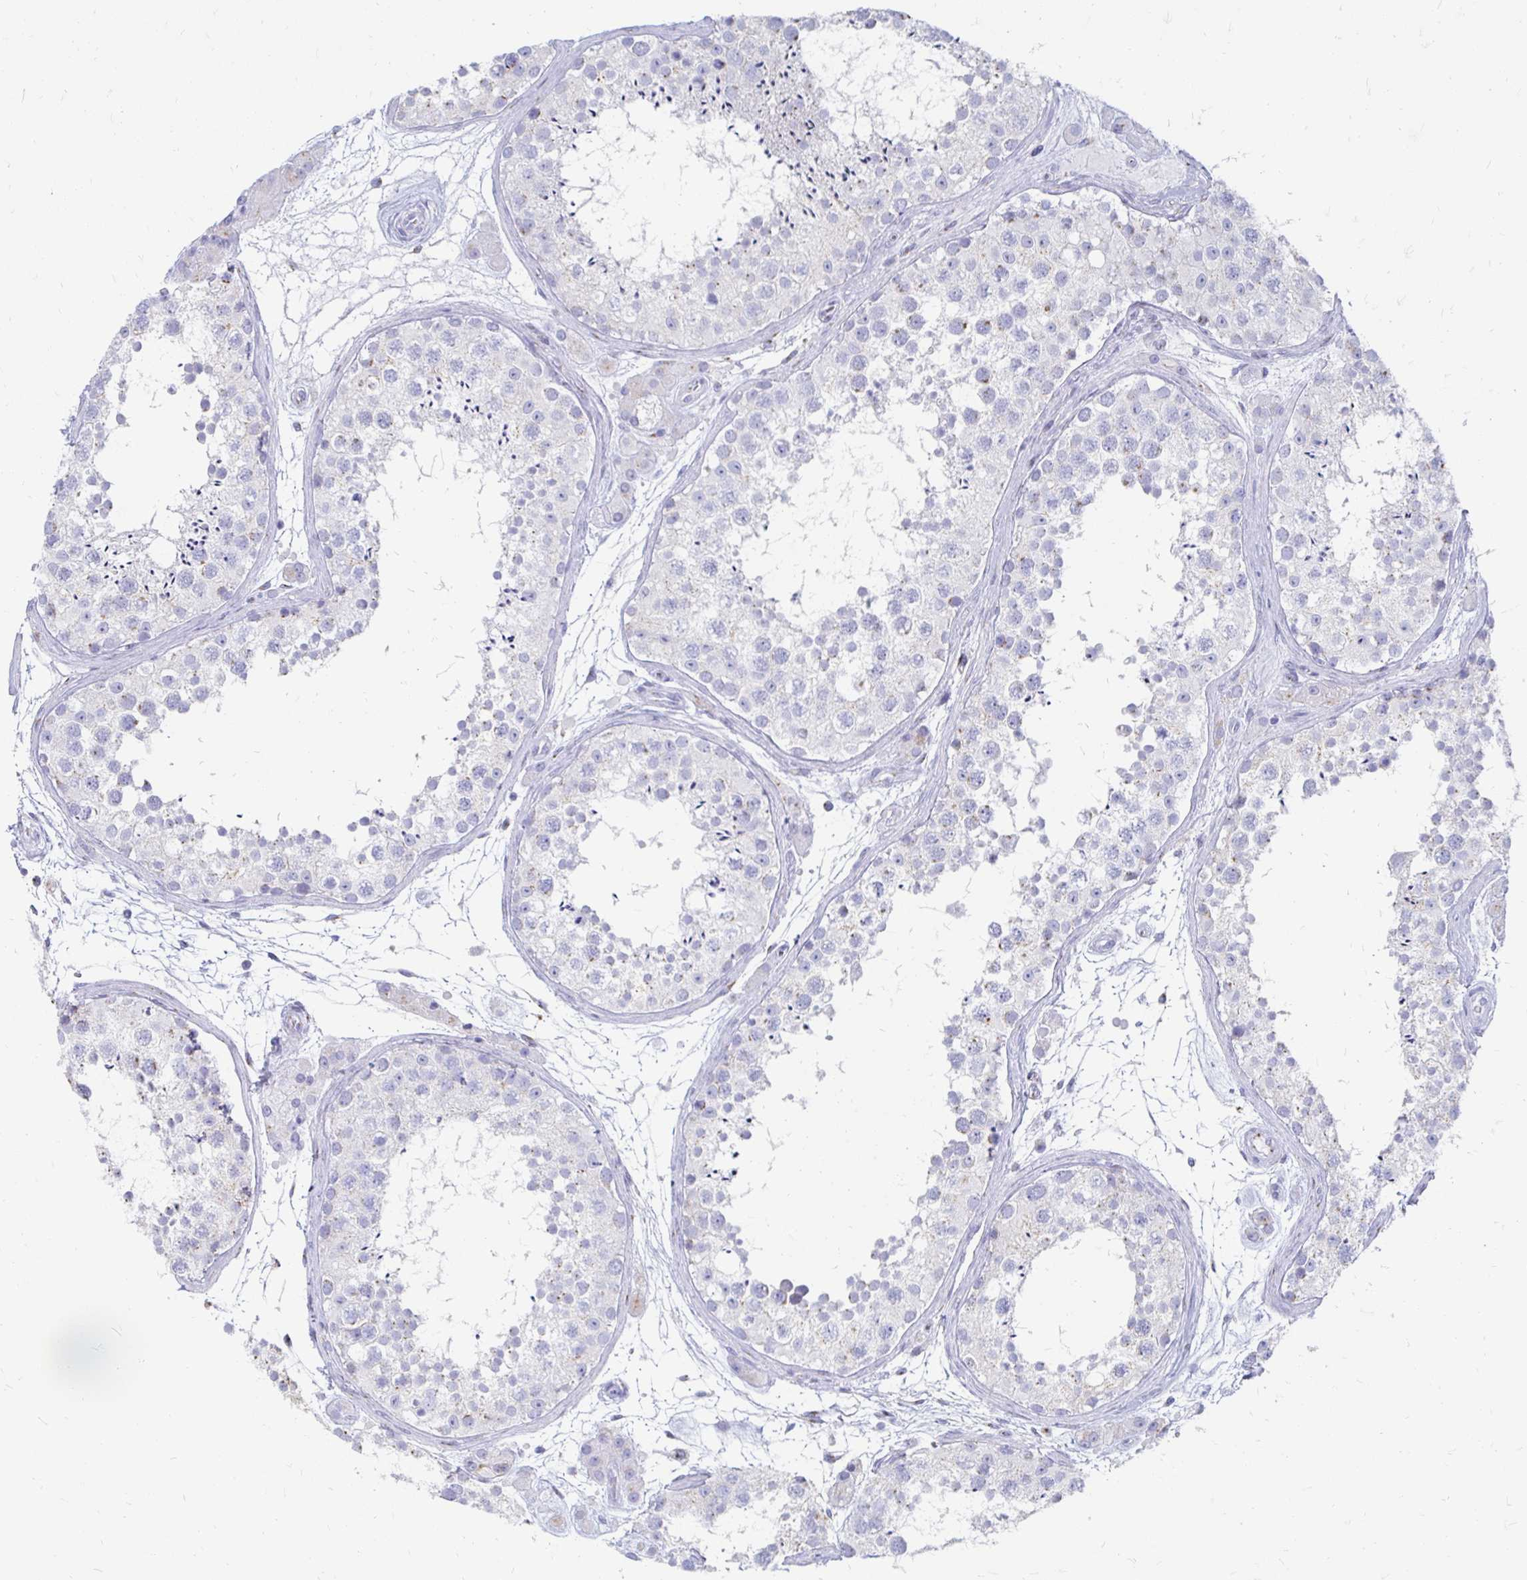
{"staining": {"intensity": "negative", "quantity": "none", "location": "none"}, "tissue": "testis", "cell_type": "Cells in seminiferous ducts", "image_type": "normal", "snomed": [{"axis": "morphology", "description": "Normal tissue, NOS"}, {"axis": "topography", "description": "Testis"}], "caption": "Unremarkable testis was stained to show a protein in brown. There is no significant staining in cells in seminiferous ducts.", "gene": "PAGE4", "patient": {"sex": "male", "age": 41}}